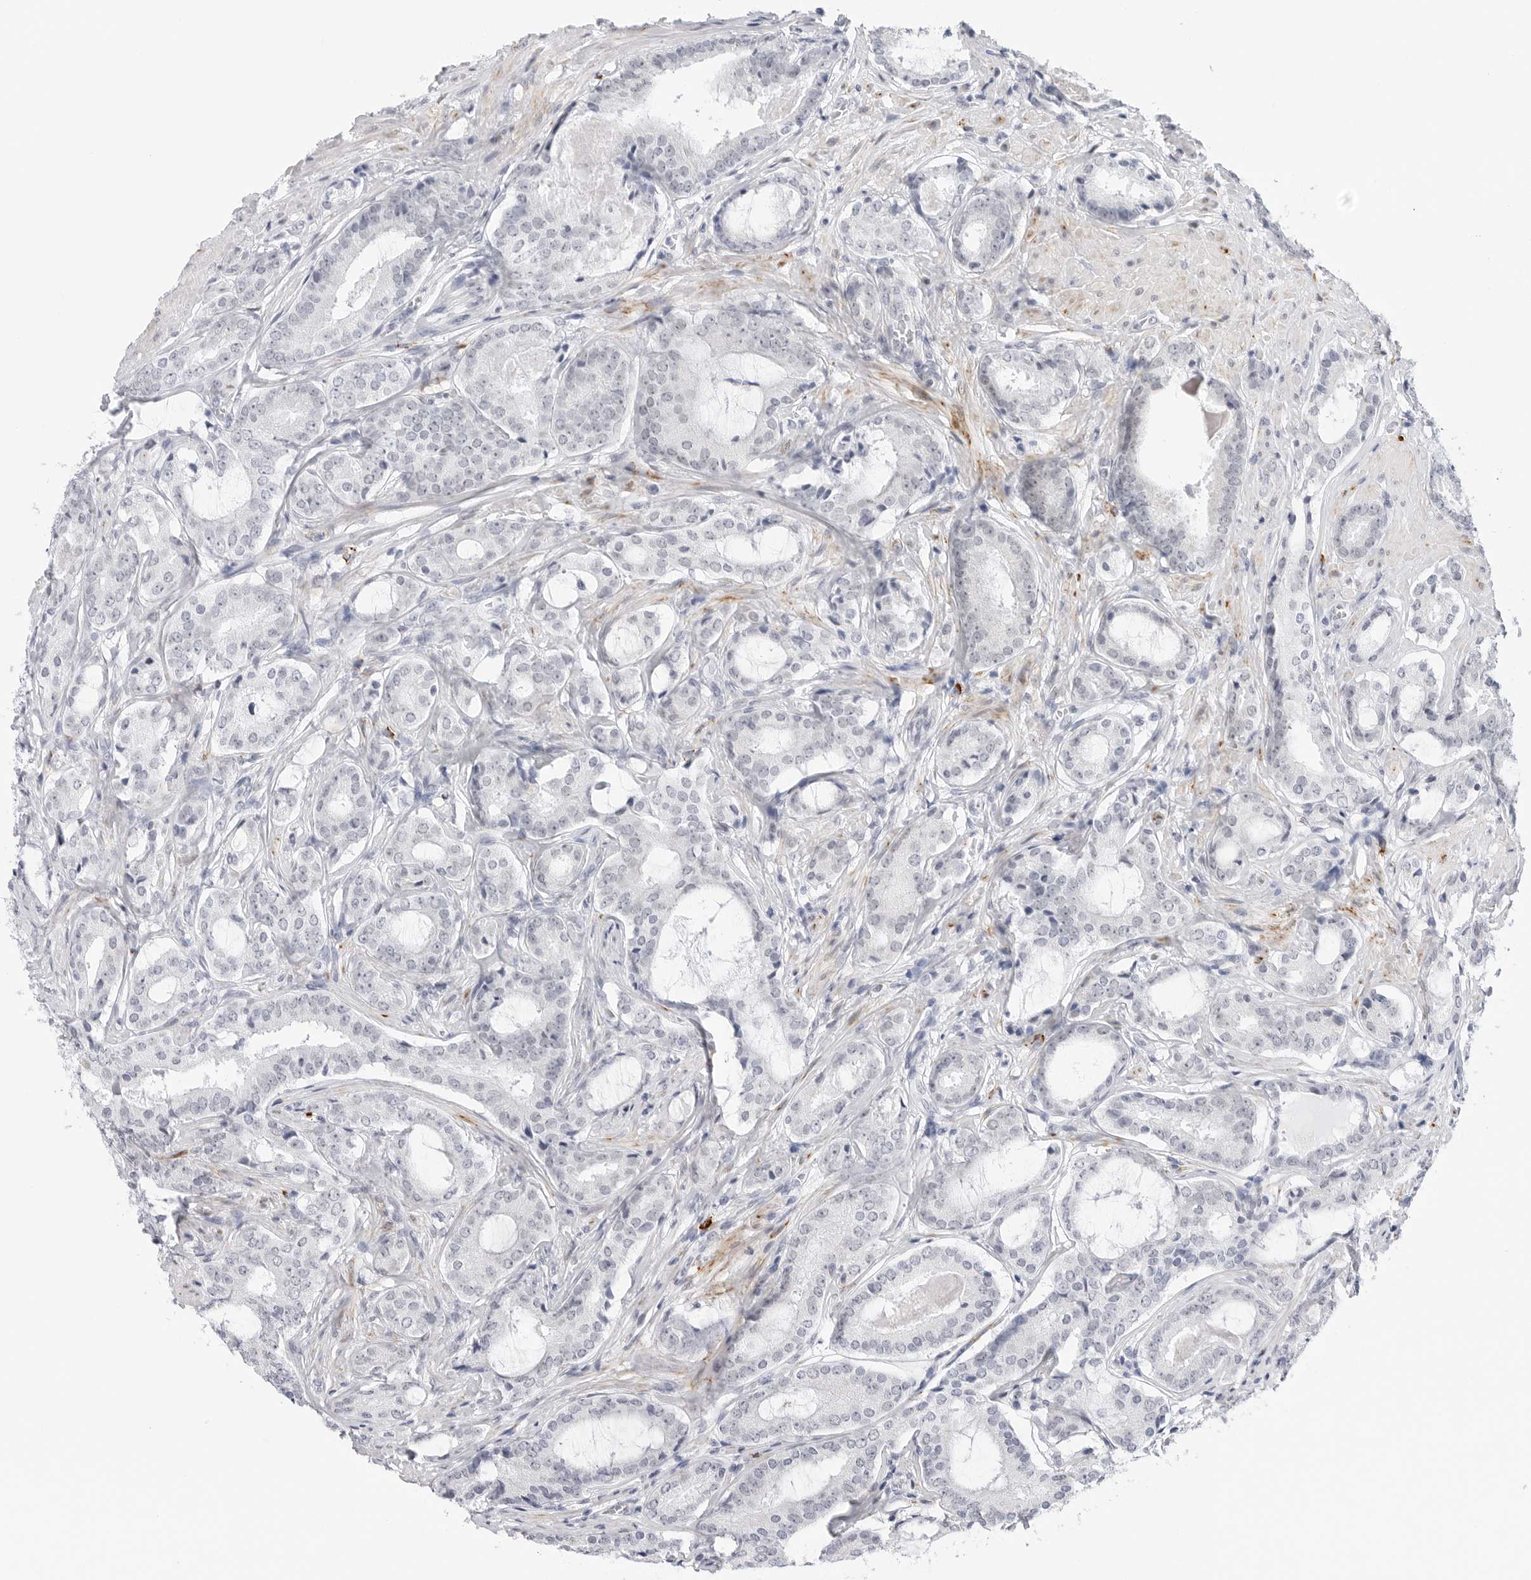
{"staining": {"intensity": "negative", "quantity": "none", "location": "none"}, "tissue": "prostate cancer", "cell_type": "Tumor cells", "image_type": "cancer", "snomed": [{"axis": "morphology", "description": "Adenocarcinoma, High grade"}, {"axis": "topography", "description": "Prostate"}], "caption": "Immunohistochemistry (IHC) micrograph of neoplastic tissue: prostate cancer stained with DAB reveals no significant protein expression in tumor cells.", "gene": "HSPB7", "patient": {"sex": "male", "age": 73}}